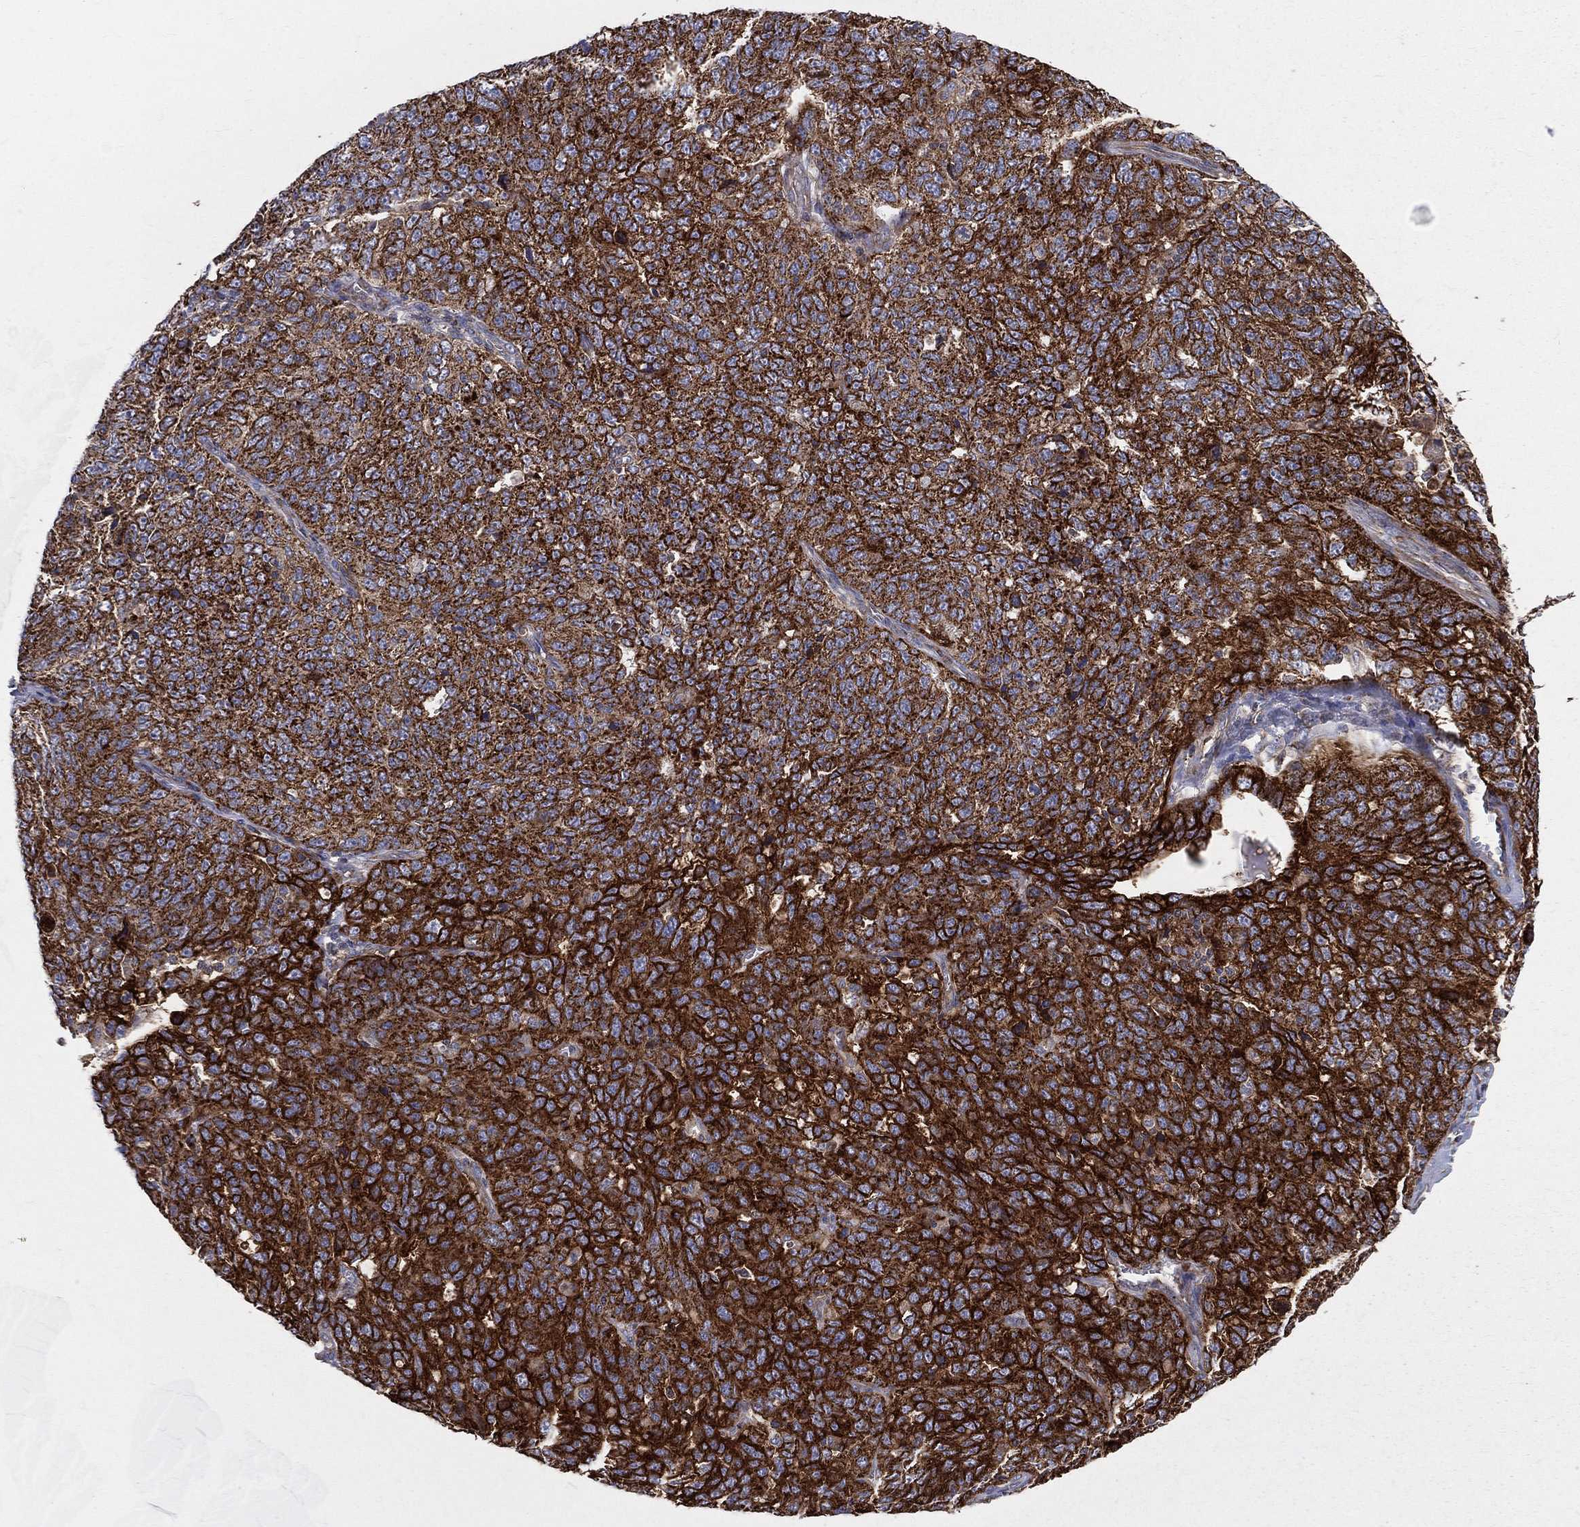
{"staining": {"intensity": "strong", "quantity": ">75%", "location": "cytoplasmic/membranous"}, "tissue": "ovarian cancer", "cell_type": "Tumor cells", "image_type": "cancer", "snomed": [{"axis": "morphology", "description": "Cystadenocarcinoma, serous, NOS"}, {"axis": "topography", "description": "Ovary"}], "caption": "Immunohistochemistry (IHC) micrograph of human serous cystadenocarcinoma (ovarian) stained for a protein (brown), which demonstrates high levels of strong cytoplasmic/membranous expression in about >75% of tumor cells.", "gene": "MIX23", "patient": {"sex": "female", "age": 71}}